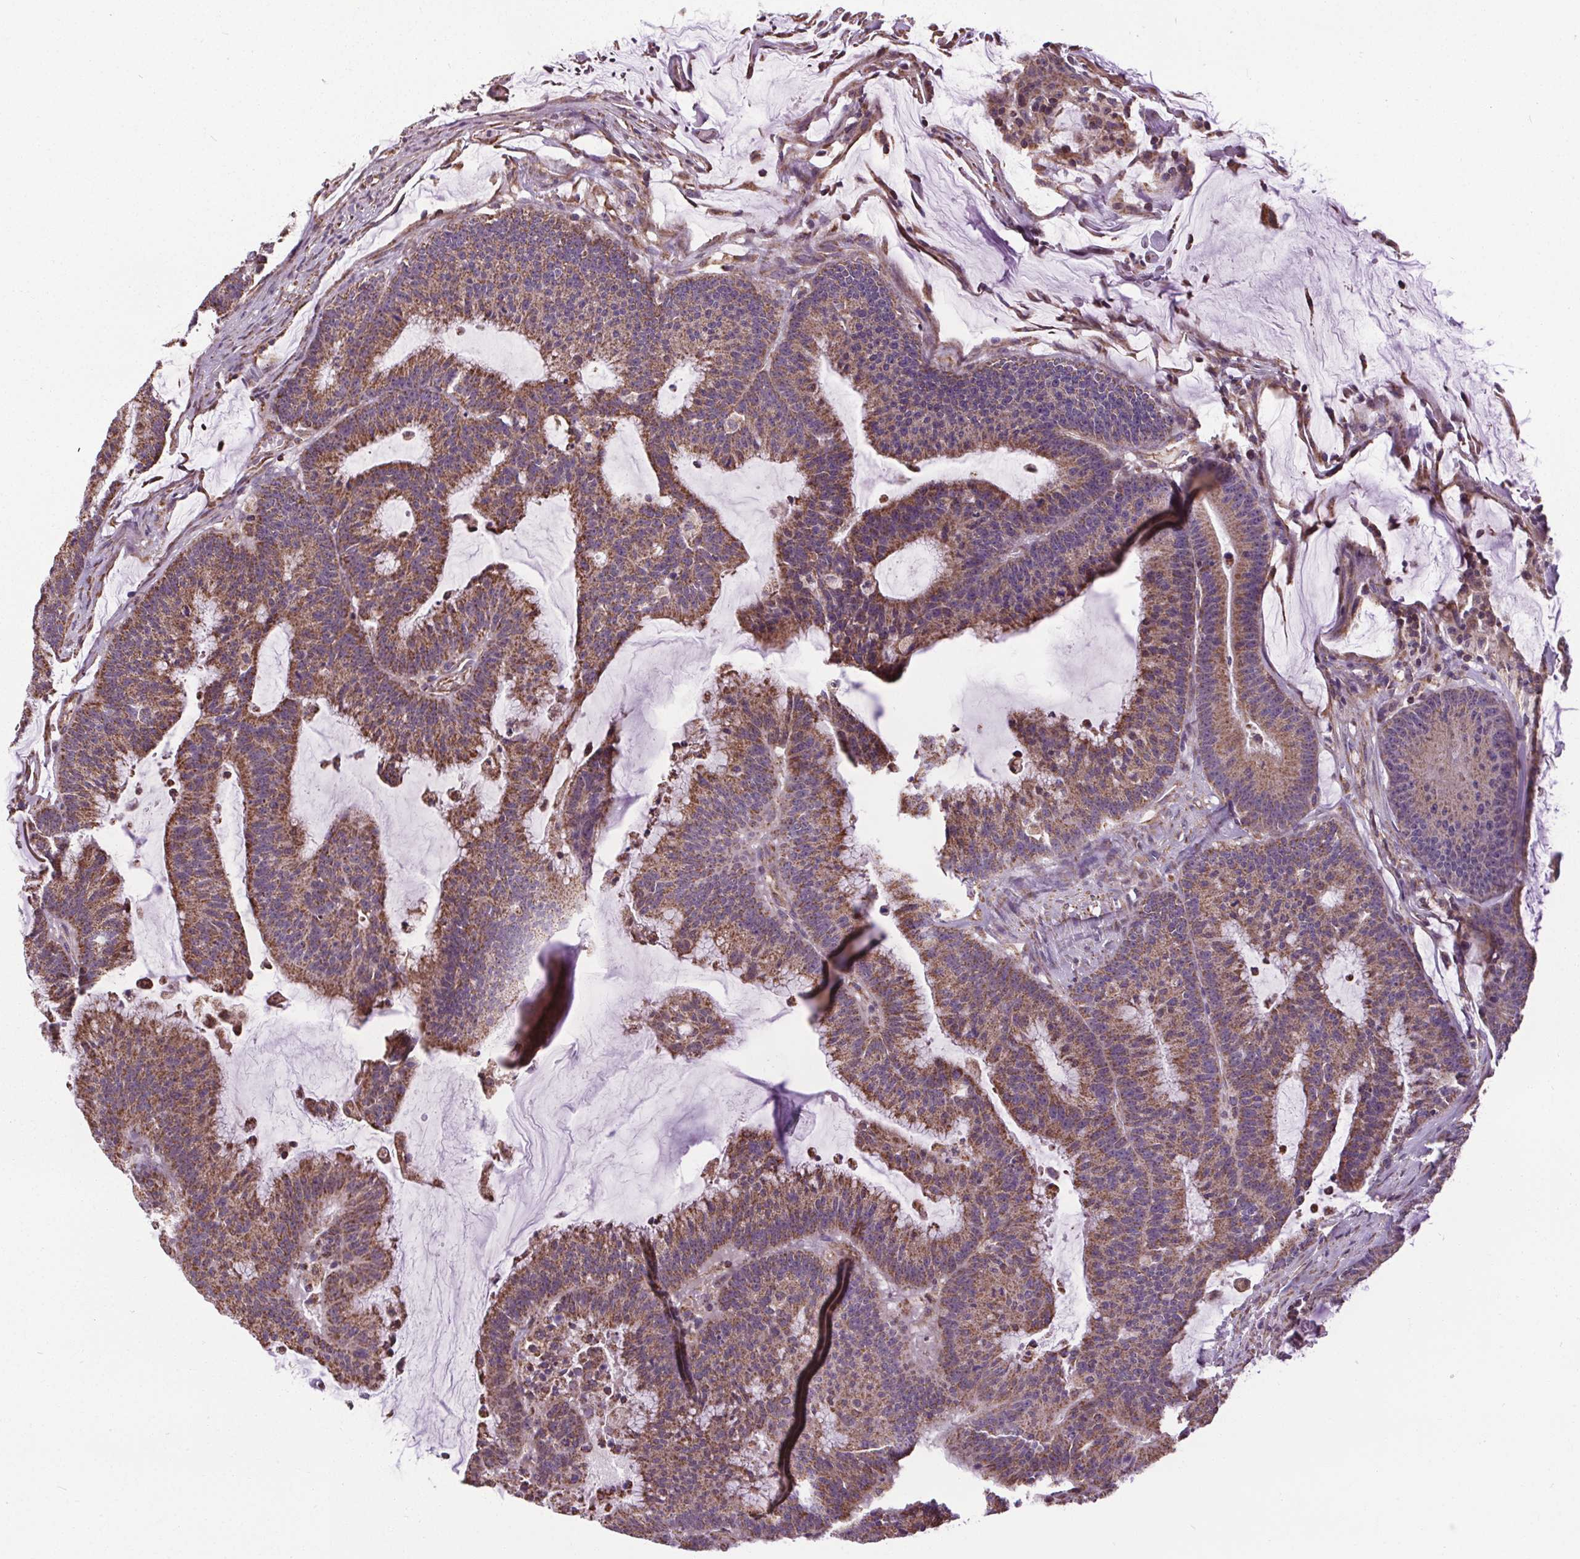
{"staining": {"intensity": "moderate", "quantity": ">75%", "location": "cytoplasmic/membranous"}, "tissue": "colorectal cancer", "cell_type": "Tumor cells", "image_type": "cancer", "snomed": [{"axis": "morphology", "description": "Adenocarcinoma, NOS"}, {"axis": "topography", "description": "Colon"}], "caption": "A micrograph of adenocarcinoma (colorectal) stained for a protein demonstrates moderate cytoplasmic/membranous brown staining in tumor cells. The staining is performed using DAB (3,3'-diaminobenzidine) brown chromogen to label protein expression. The nuclei are counter-stained blue using hematoxylin.", "gene": "ZNF548", "patient": {"sex": "female", "age": 78}}